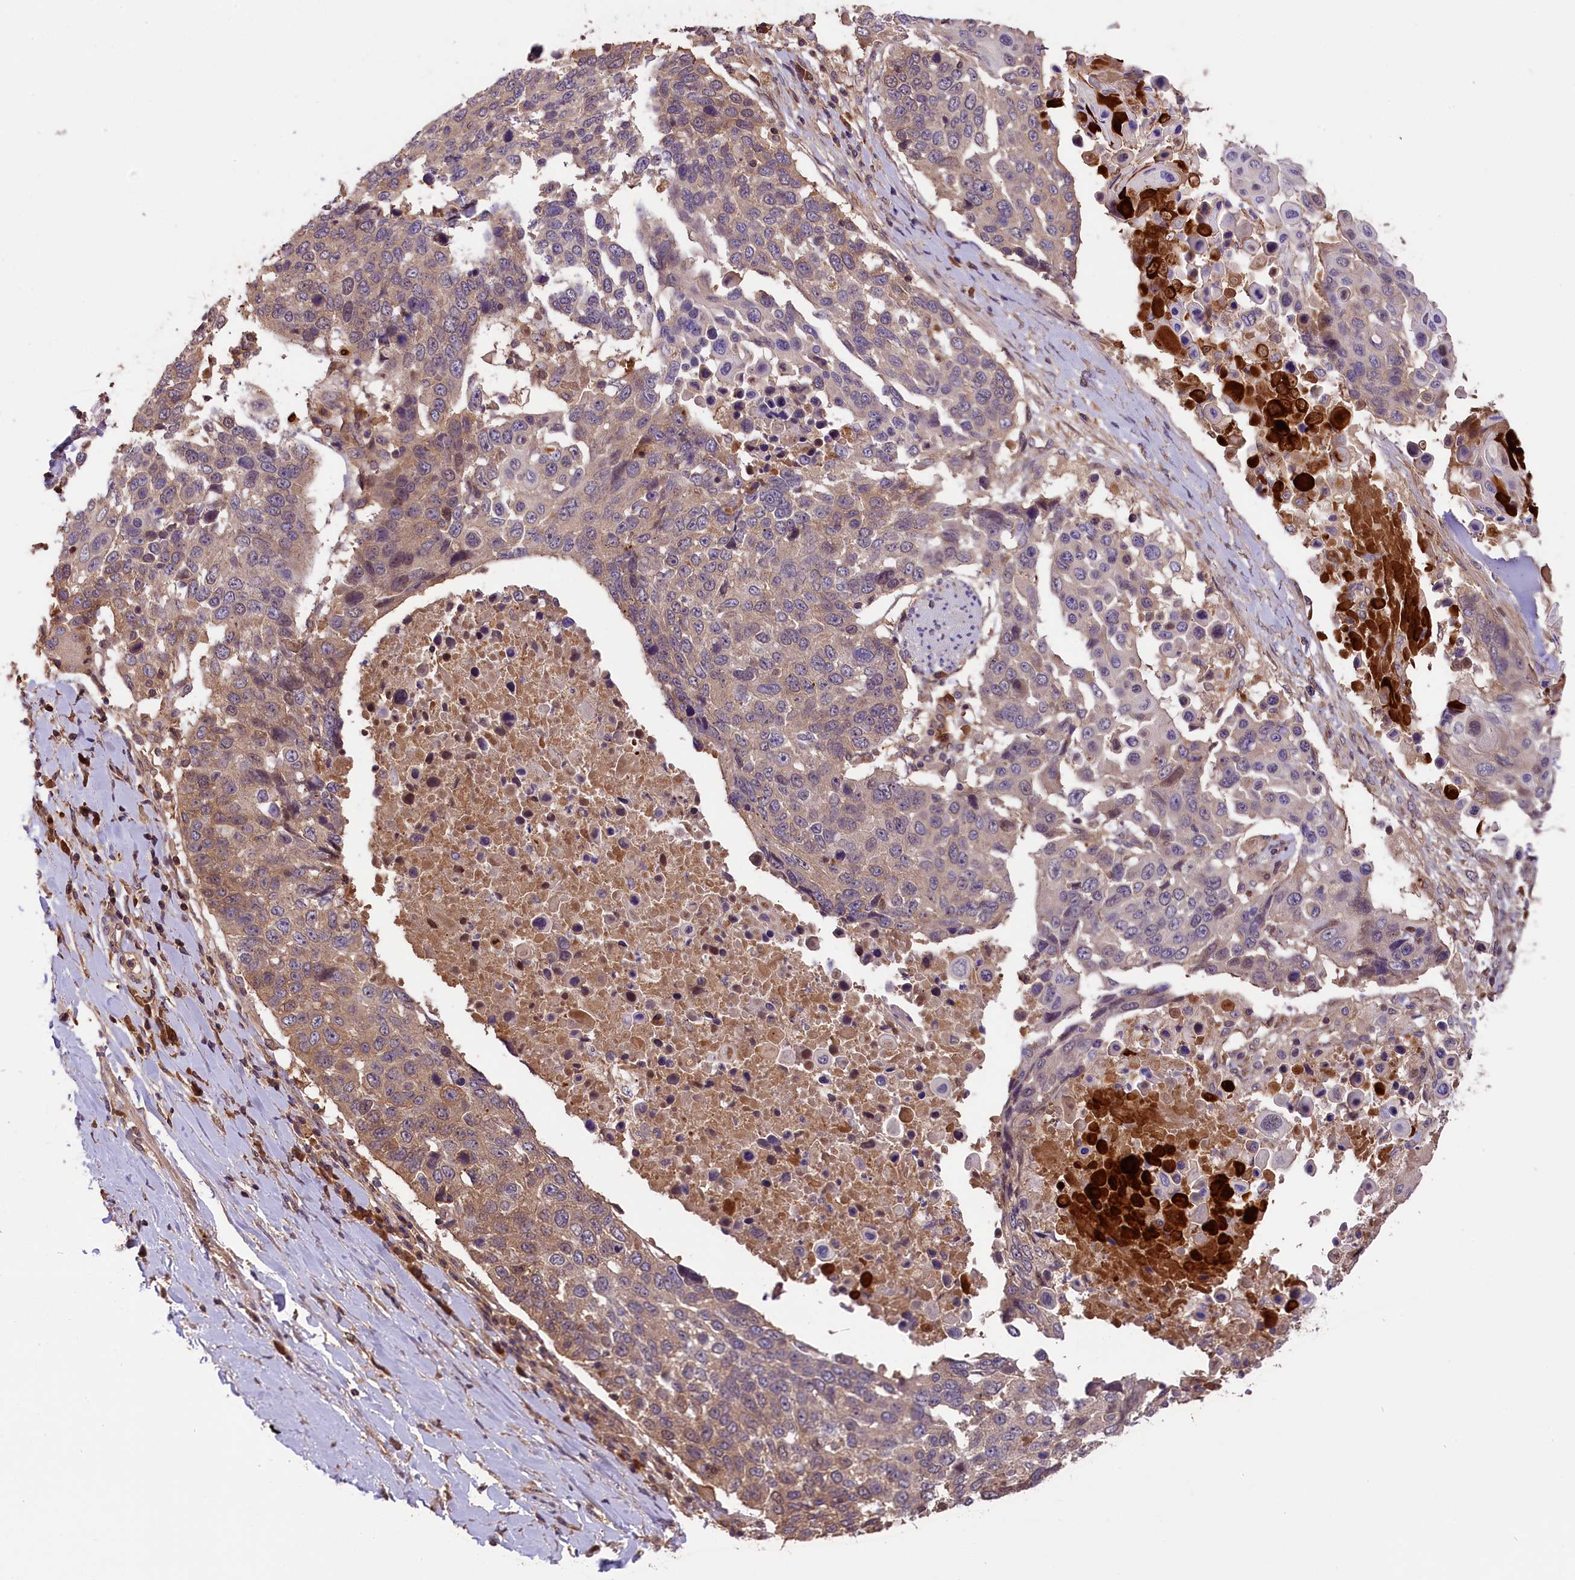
{"staining": {"intensity": "weak", "quantity": "25%-75%", "location": "cytoplasmic/membranous"}, "tissue": "lung cancer", "cell_type": "Tumor cells", "image_type": "cancer", "snomed": [{"axis": "morphology", "description": "Squamous cell carcinoma, NOS"}, {"axis": "topography", "description": "Lung"}], "caption": "Immunohistochemistry (IHC) staining of lung squamous cell carcinoma, which displays low levels of weak cytoplasmic/membranous staining in about 25%-75% of tumor cells indicating weak cytoplasmic/membranous protein positivity. The staining was performed using DAB (brown) for protein detection and nuclei were counterstained in hematoxylin (blue).", "gene": "SETD6", "patient": {"sex": "male", "age": 66}}